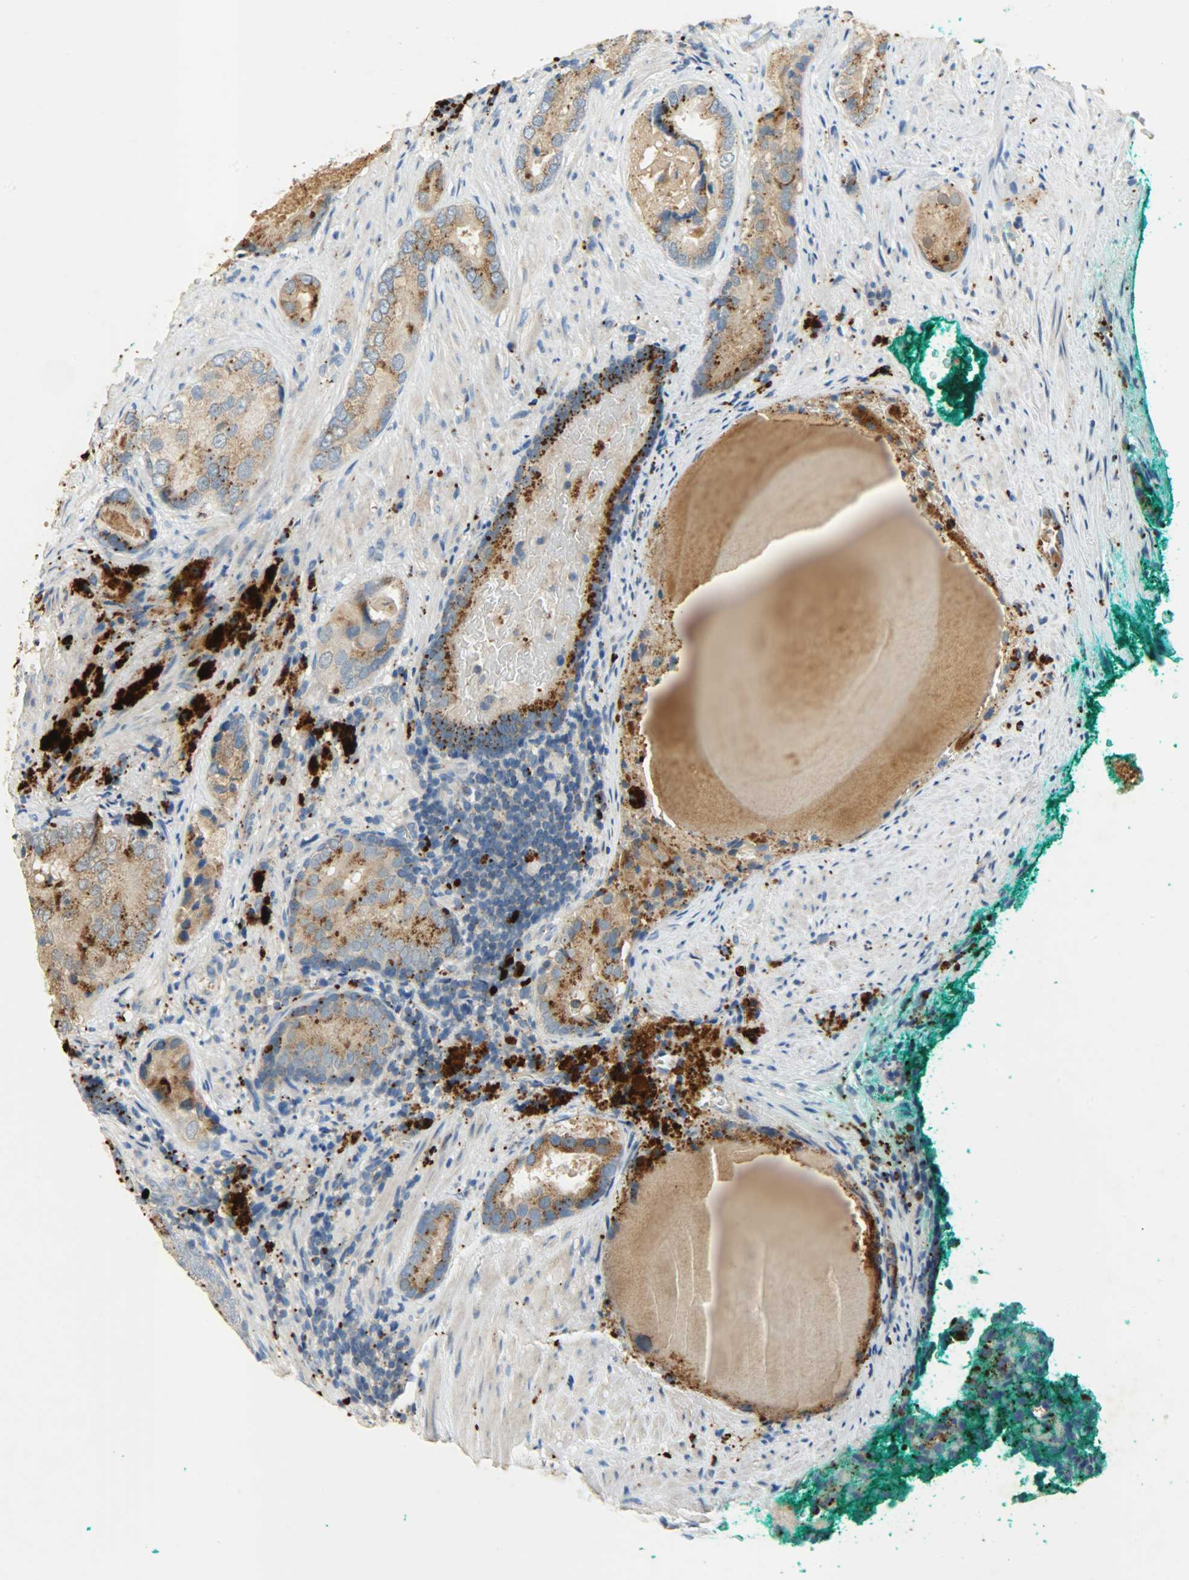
{"staining": {"intensity": "moderate", "quantity": ">75%", "location": "cytoplasmic/membranous"}, "tissue": "prostate cancer", "cell_type": "Tumor cells", "image_type": "cancer", "snomed": [{"axis": "morphology", "description": "Adenocarcinoma, High grade"}, {"axis": "topography", "description": "Prostate"}], "caption": "An image showing moderate cytoplasmic/membranous staining in about >75% of tumor cells in prostate cancer (high-grade adenocarcinoma), as visualized by brown immunohistochemical staining.", "gene": "ASAH1", "patient": {"sex": "male", "age": 66}}